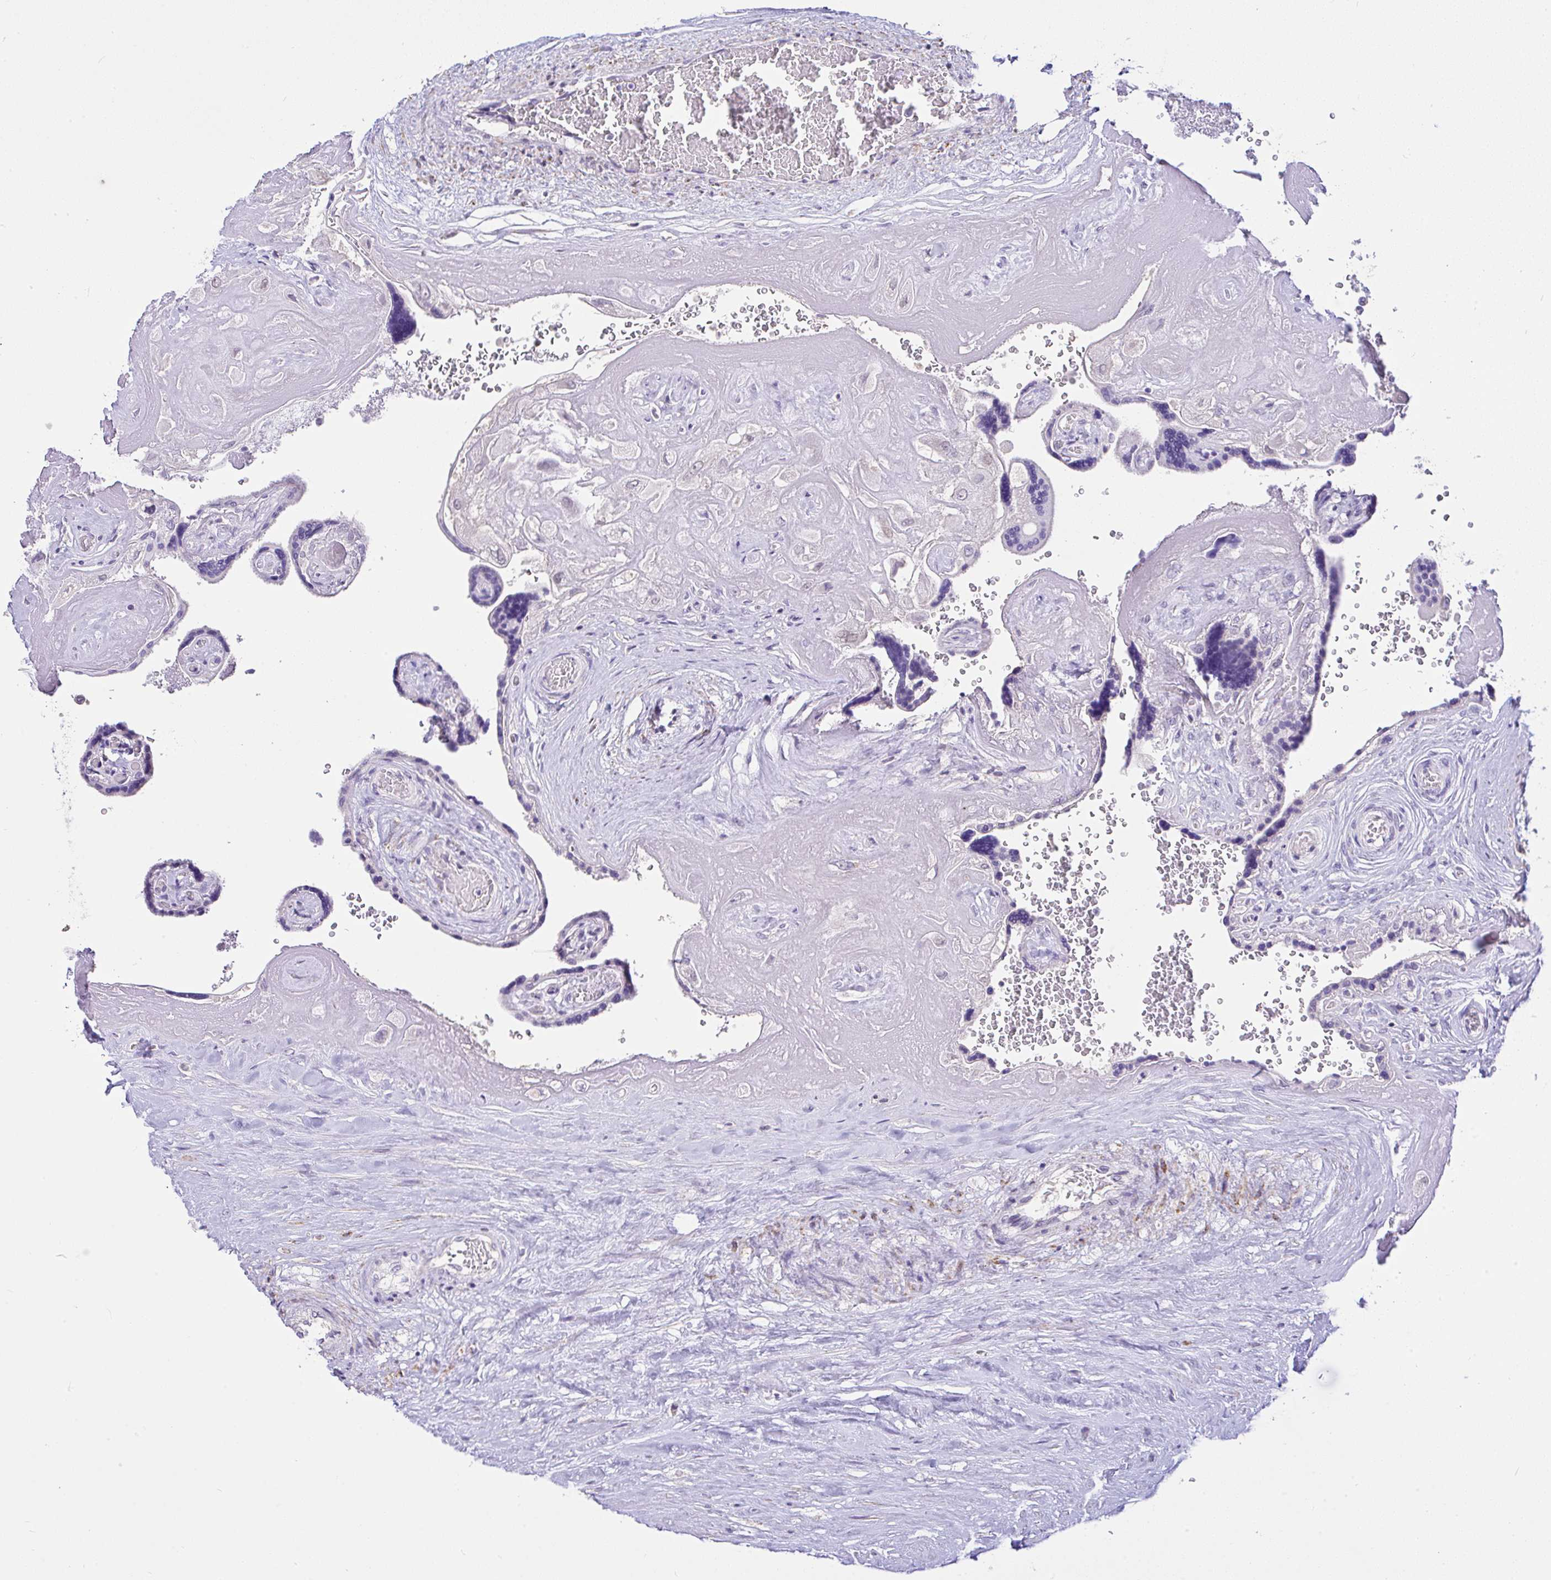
{"staining": {"intensity": "negative", "quantity": "none", "location": "none"}, "tissue": "placenta", "cell_type": "Decidual cells", "image_type": "normal", "snomed": [{"axis": "morphology", "description": "Normal tissue, NOS"}, {"axis": "topography", "description": "Placenta"}], "caption": "IHC of normal human placenta shows no staining in decidual cells.", "gene": "CTU1", "patient": {"sex": "female", "age": 32}}